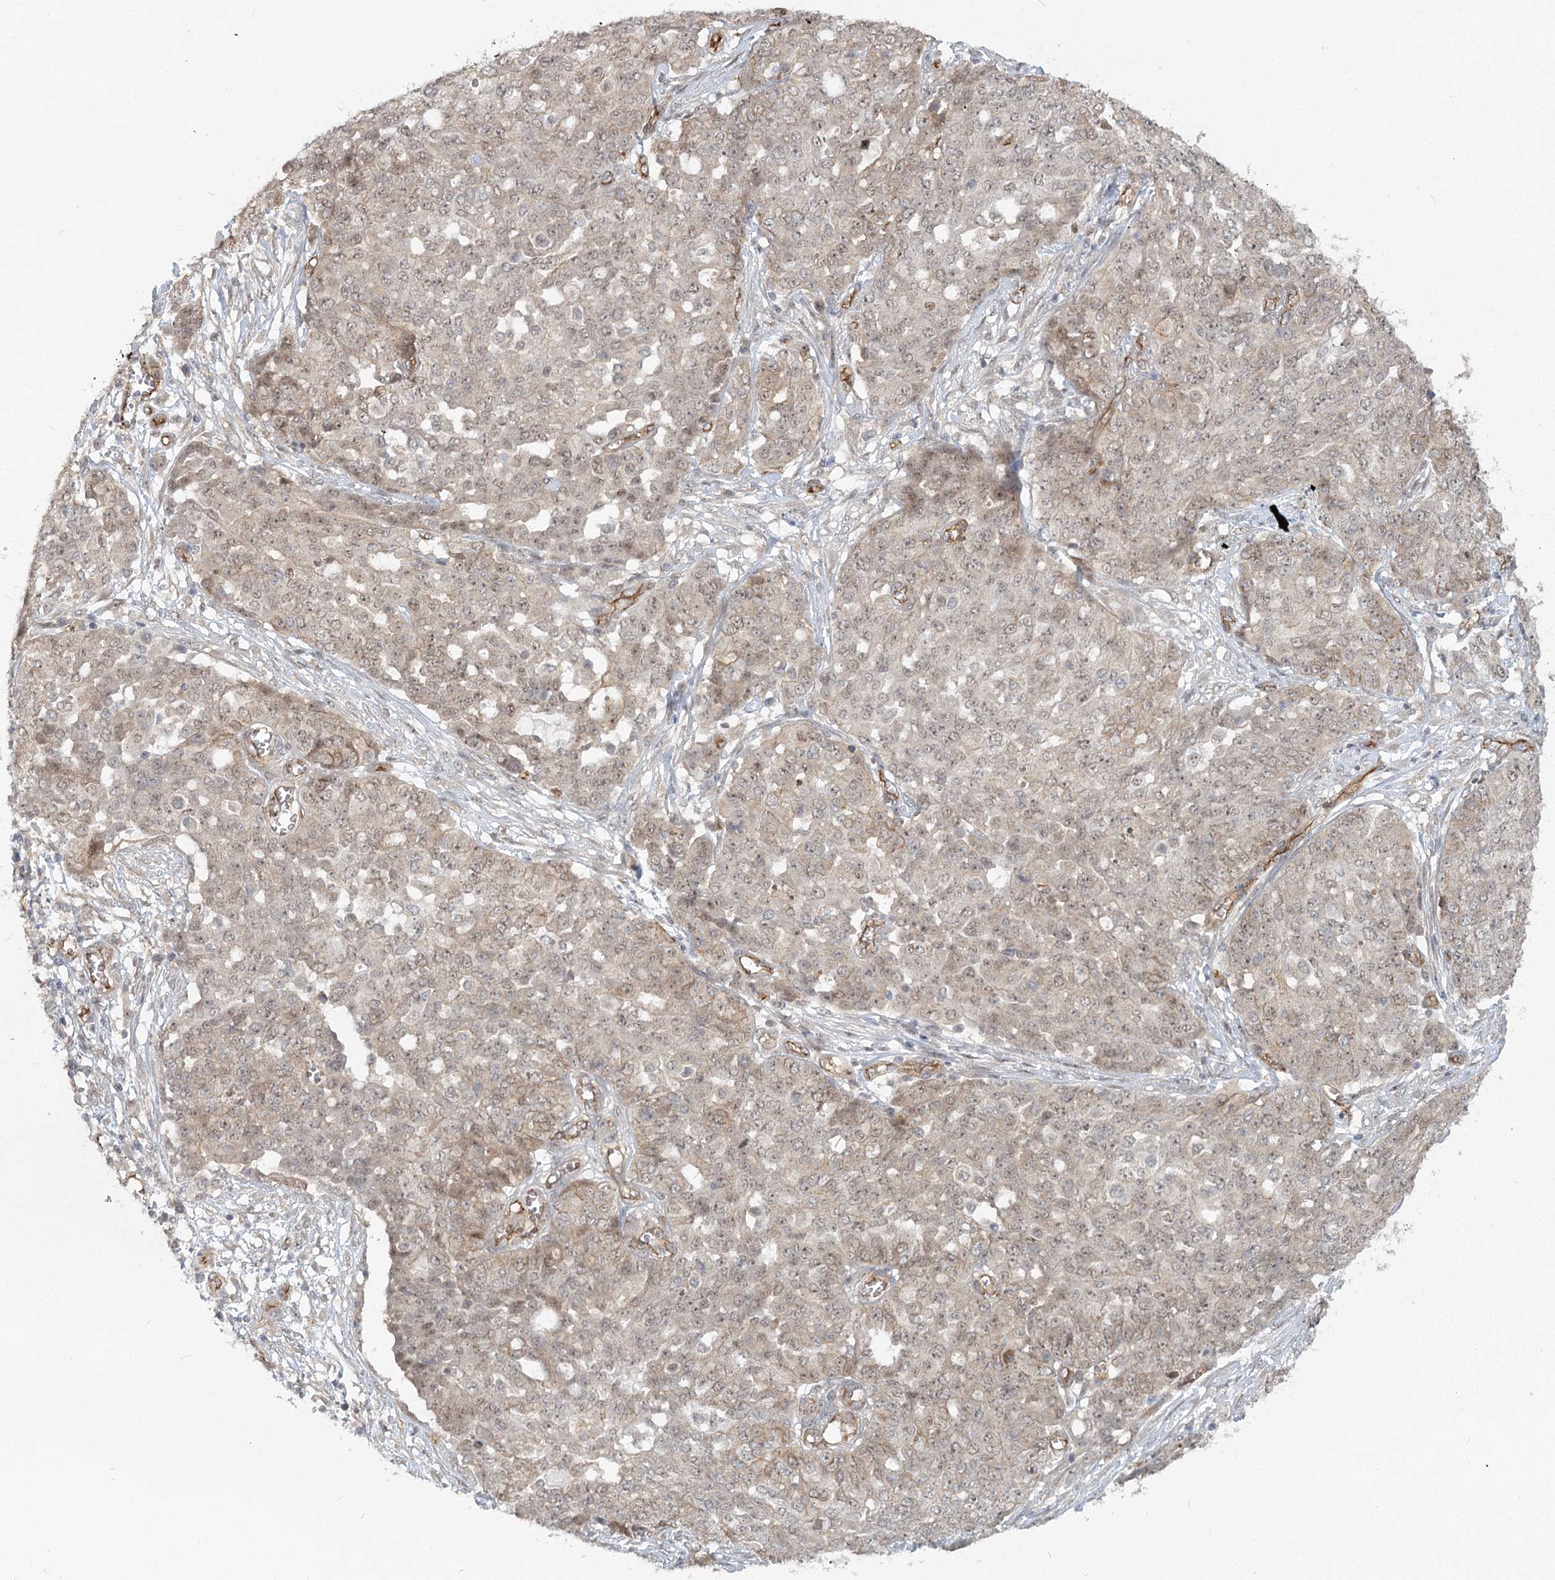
{"staining": {"intensity": "weak", "quantity": "25%-75%", "location": "nuclear"}, "tissue": "ovarian cancer", "cell_type": "Tumor cells", "image_type": "cancer", "snomed": [{"axis": "morphology", "description": "Cystadenocarcinoma, serous, NOS"}, {"axis": "topography", "description": "Soft tissue"}, {"axis": "topography", "description": "Ovary"}], "caption": "Immunohistochemistry (IHC) (DAB (3,3'-diaminobenzidine)) staining of human ovarian cancer (serous cystadenocarcinoma) displays weak nuclear protein positivity in approximately 25%-75% of tumor cells. The protein of interest is shown in brown color, while the nuclei are stained blue.", "gene": "RPP14", "patient": {"sex": "female", "age": 57}}